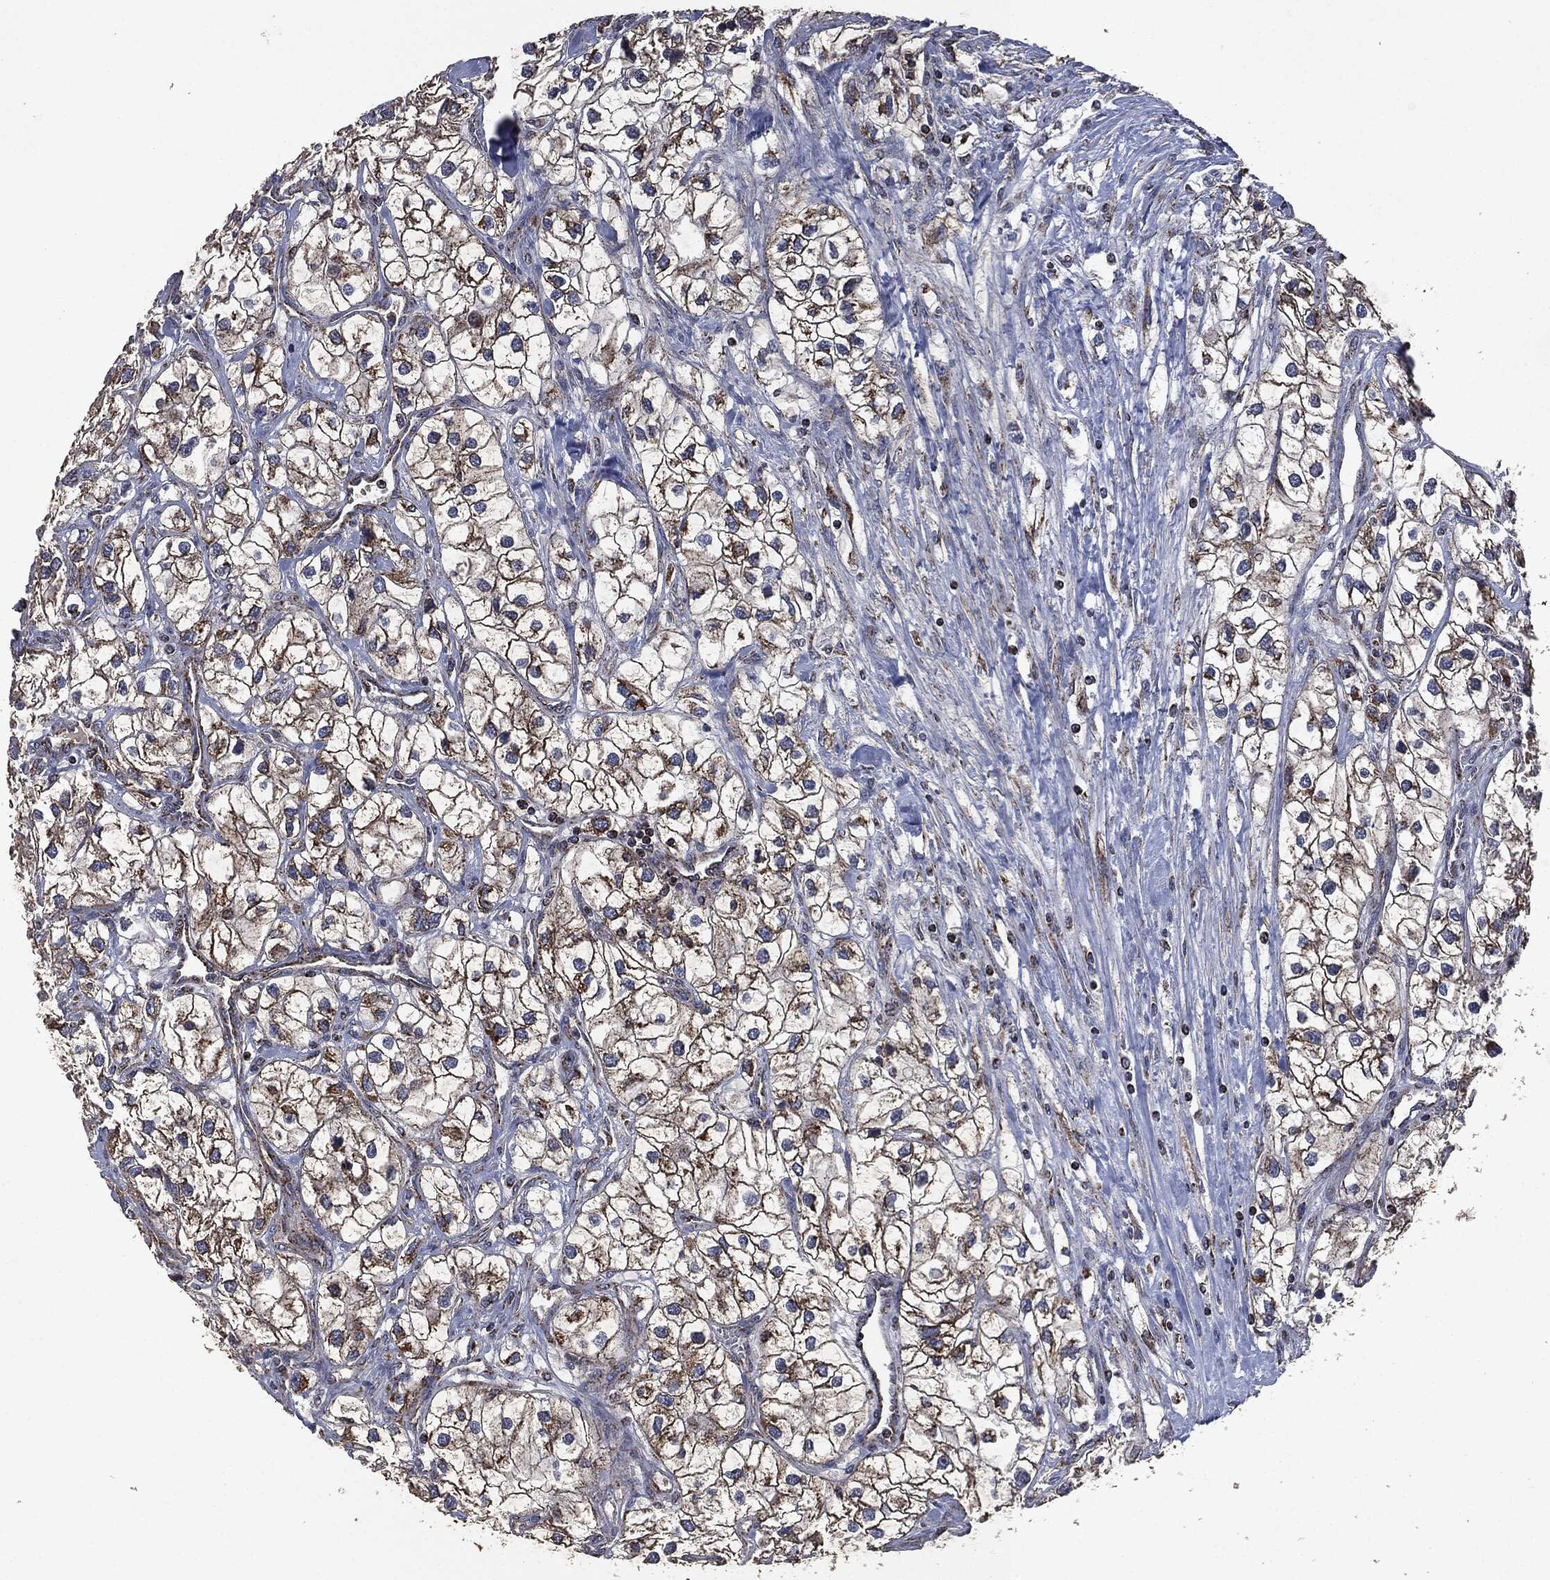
{"staining": {"intensity": "moderate", "quantity": ">75%", "location": "cytoplasmic/membranous"}, "tissue": "renal cancer", "cell_type": "Tumor cells", "image_type": "cancer", "snomed": [{"axis": "morphology", "description": "Adenocarcinoma, NOS"}, {"axis": "topography", "description": "Kidney"}], "caption": "Renal cancer (adenocarcinoma) stained with DAB (3,3'-diaminobenzidine) IHC demonstrates medium levels of moderate cytoplasmic/membranous staining in about >75% of tumor cells.", "gene": "RYK", "patient": {"sex": "male", "age": 59}}